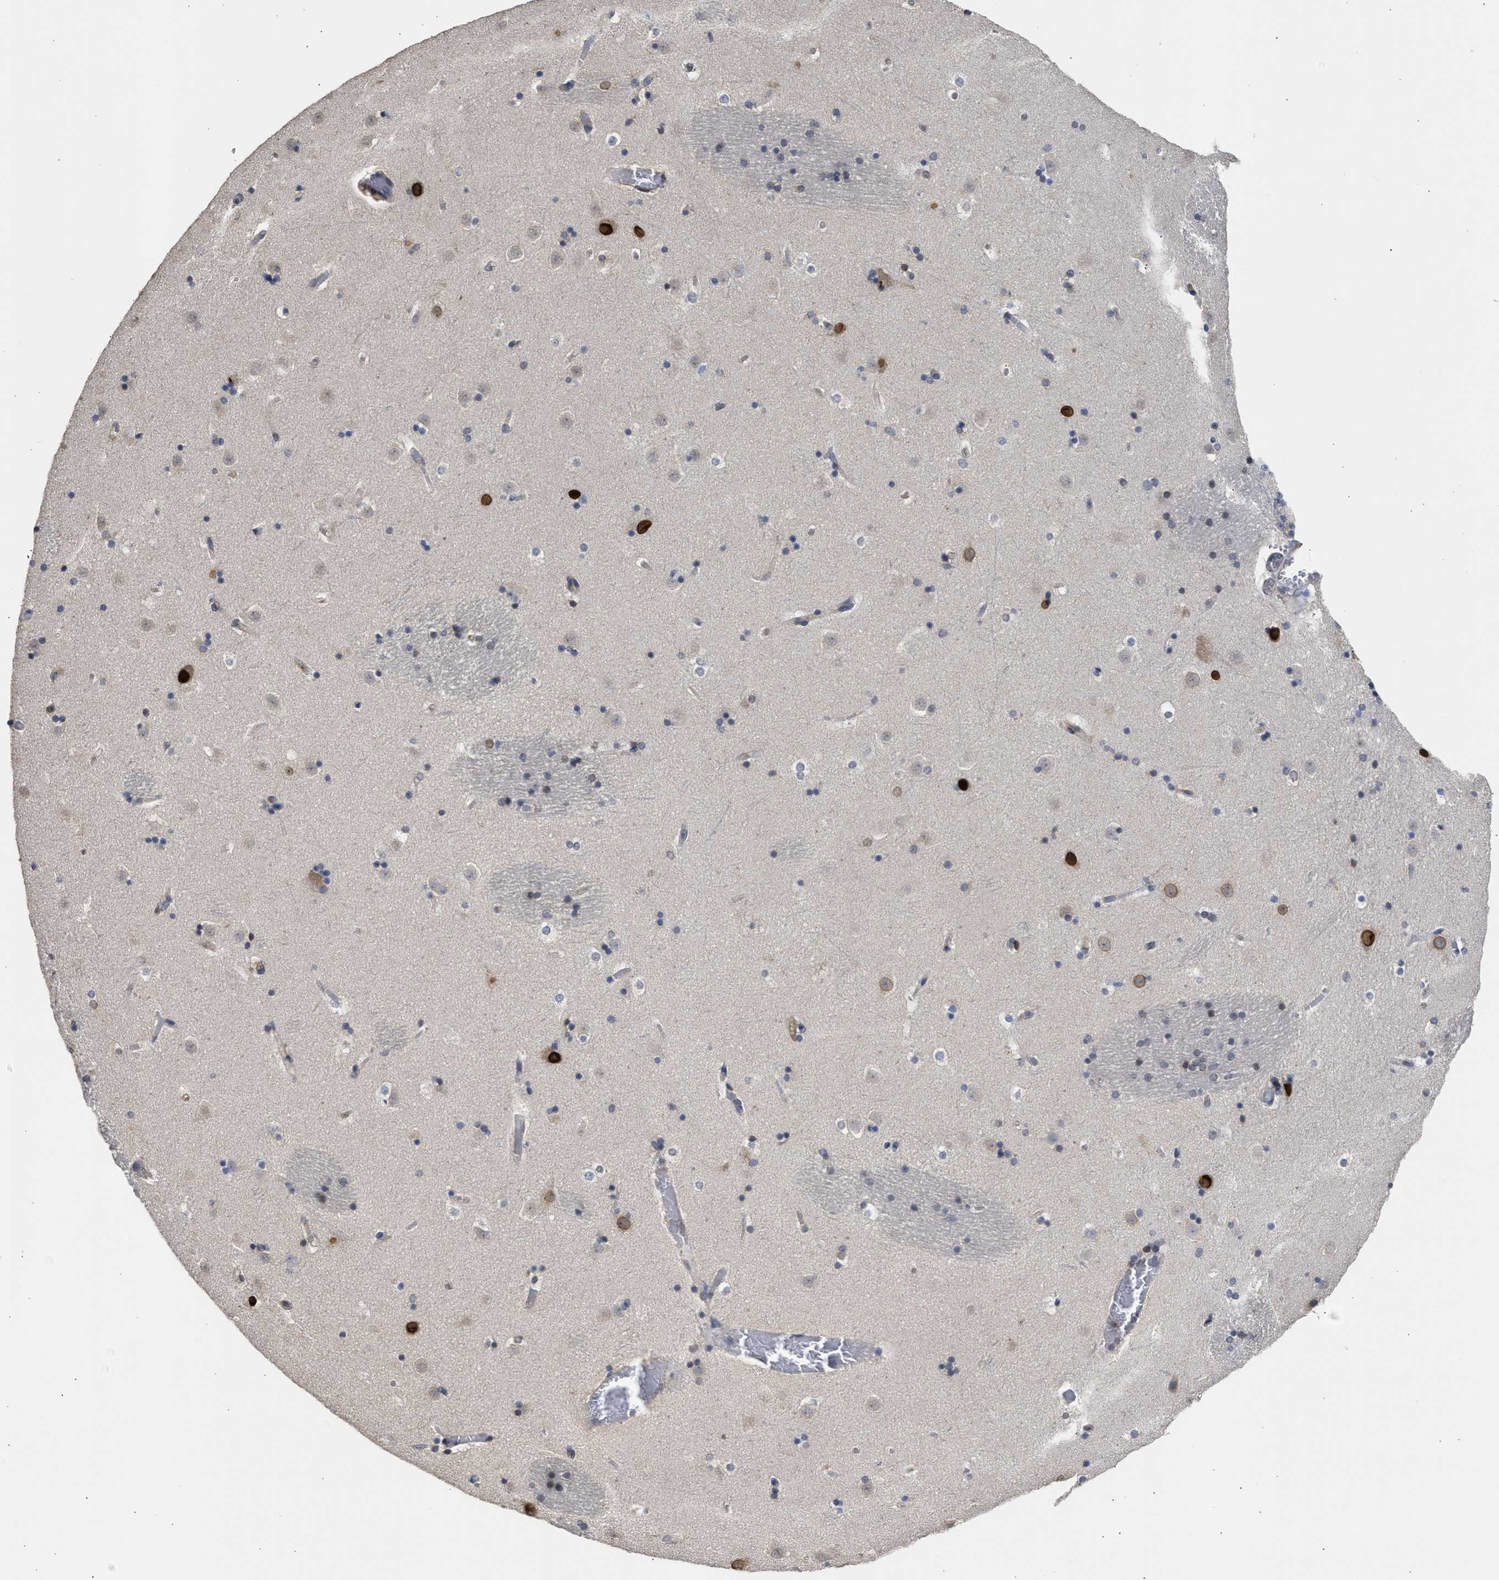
{"staining": {"intensity": "strong", "quantity": "<25%", "location": "cytoplasmic/membranous,nuclear"}, "tissue": "caudate", "cell_type": "Glial cells", "image_type": "normal", "snomed": [{"axis": "morphology", "description": "Normal tissue, NOS"}, {"axis": "topography", "description": "Lateral ventricle wall"}], "caption": "Immunohistochemical staining of normal caudate reveals <25% levels of strong cytoplasmic/membranous,nuclear protein positivity in approximately <25% of glial cells. (DAB (3,3'-diaminobenzidine) IHC, brown staining for protein, blue staining for nuclei).", "gene": "DNAJC1", "patient": {"sex": "male", "age": 45}}